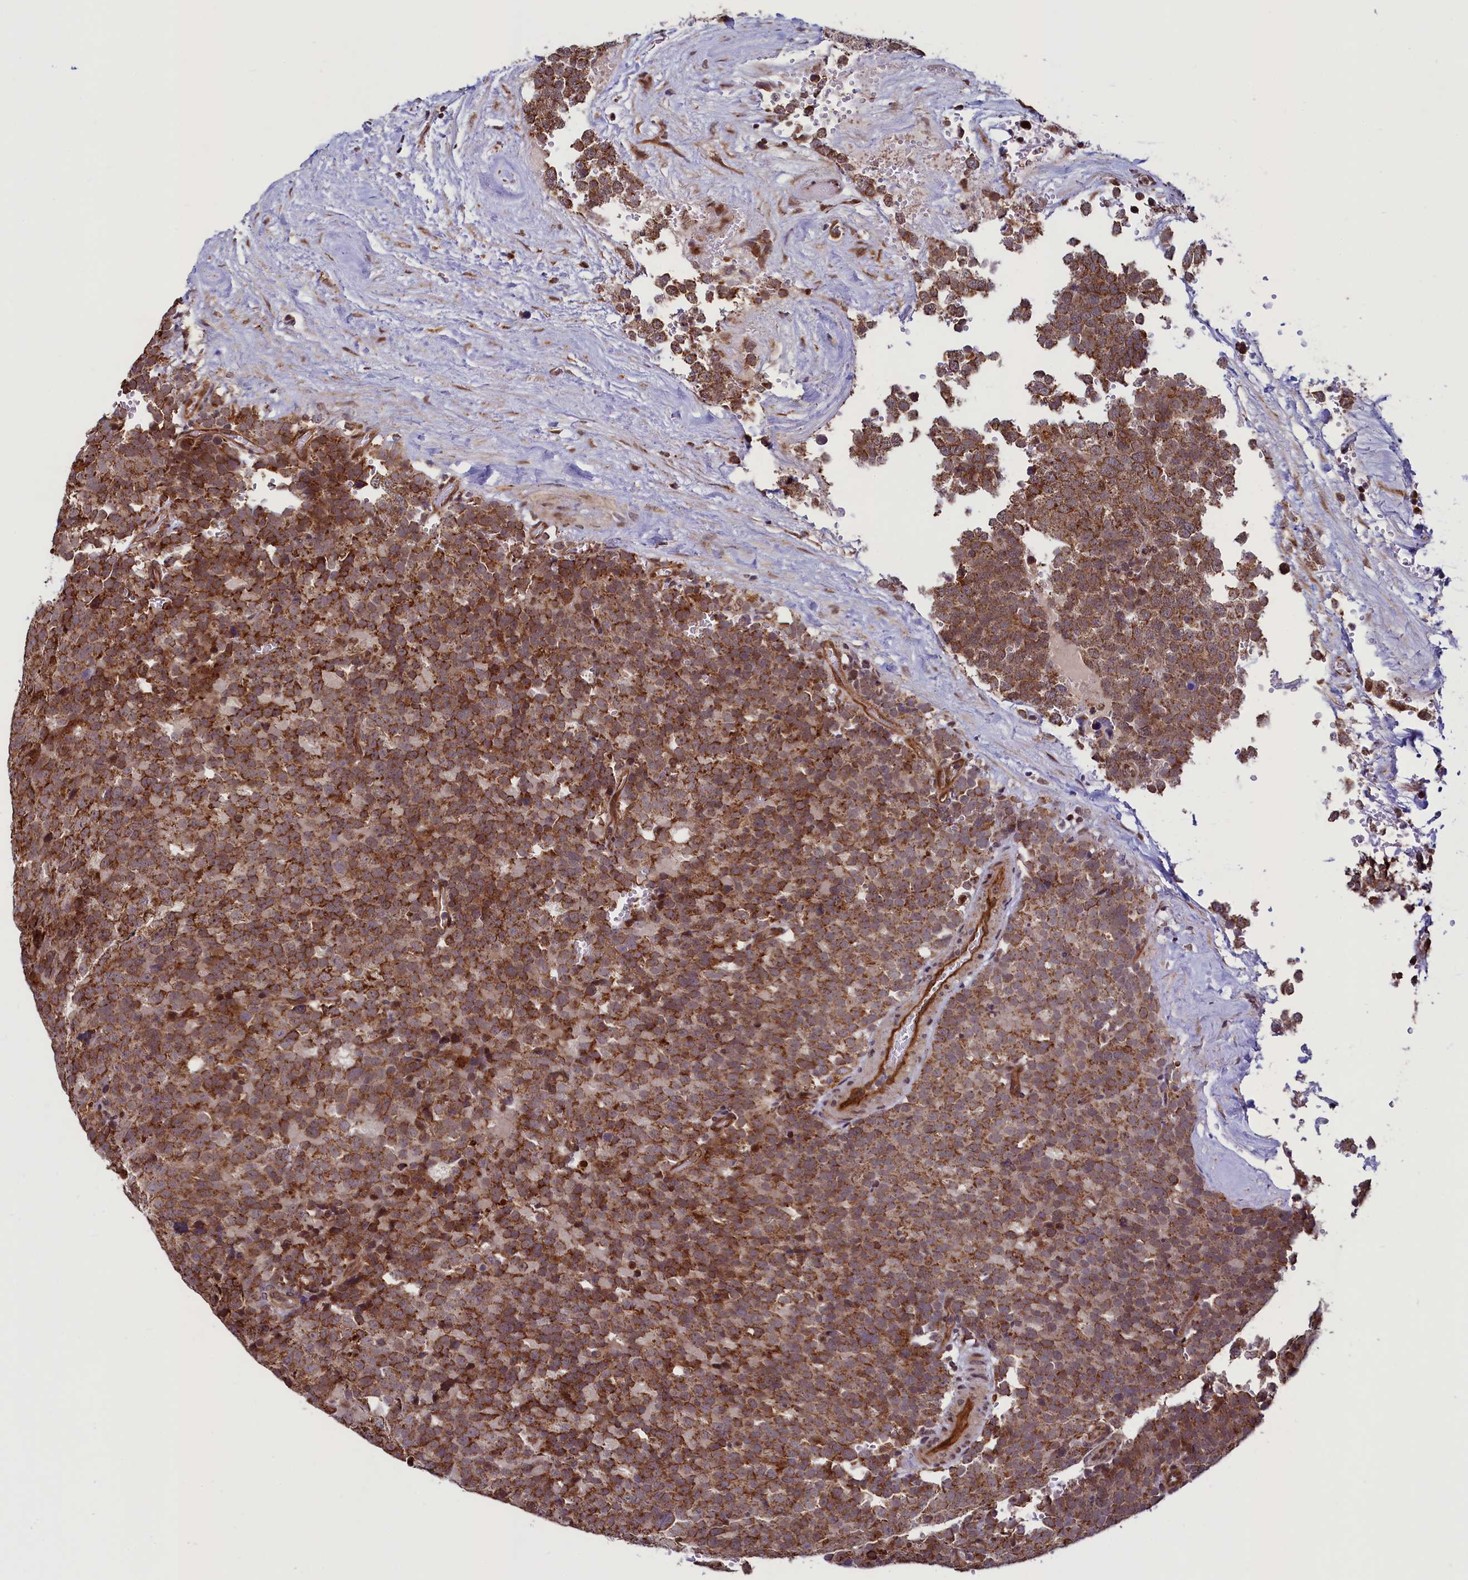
{"staining": {"intensity": "moderate", "quantity": ">75%", "location": "cytoplasmic/membranous"}, "tissue": "testis cancer", "cell_type": "Tumor cells", "image_type": "cancer", "snomed": [{"axis": "morphology", "description": "Seminoma, NOS"}, {"axis": "topography", "description": "Testis"}], "caption": "High-power microscopy captured an immunohistochemistry (IHC) histopathology image of testis seminoma, revealing moderate cytoplasmic/membranous staining in about >75% of tumor cells.", "gene": "ZNF577", "patient": {"sex": "male", "age": 71}}